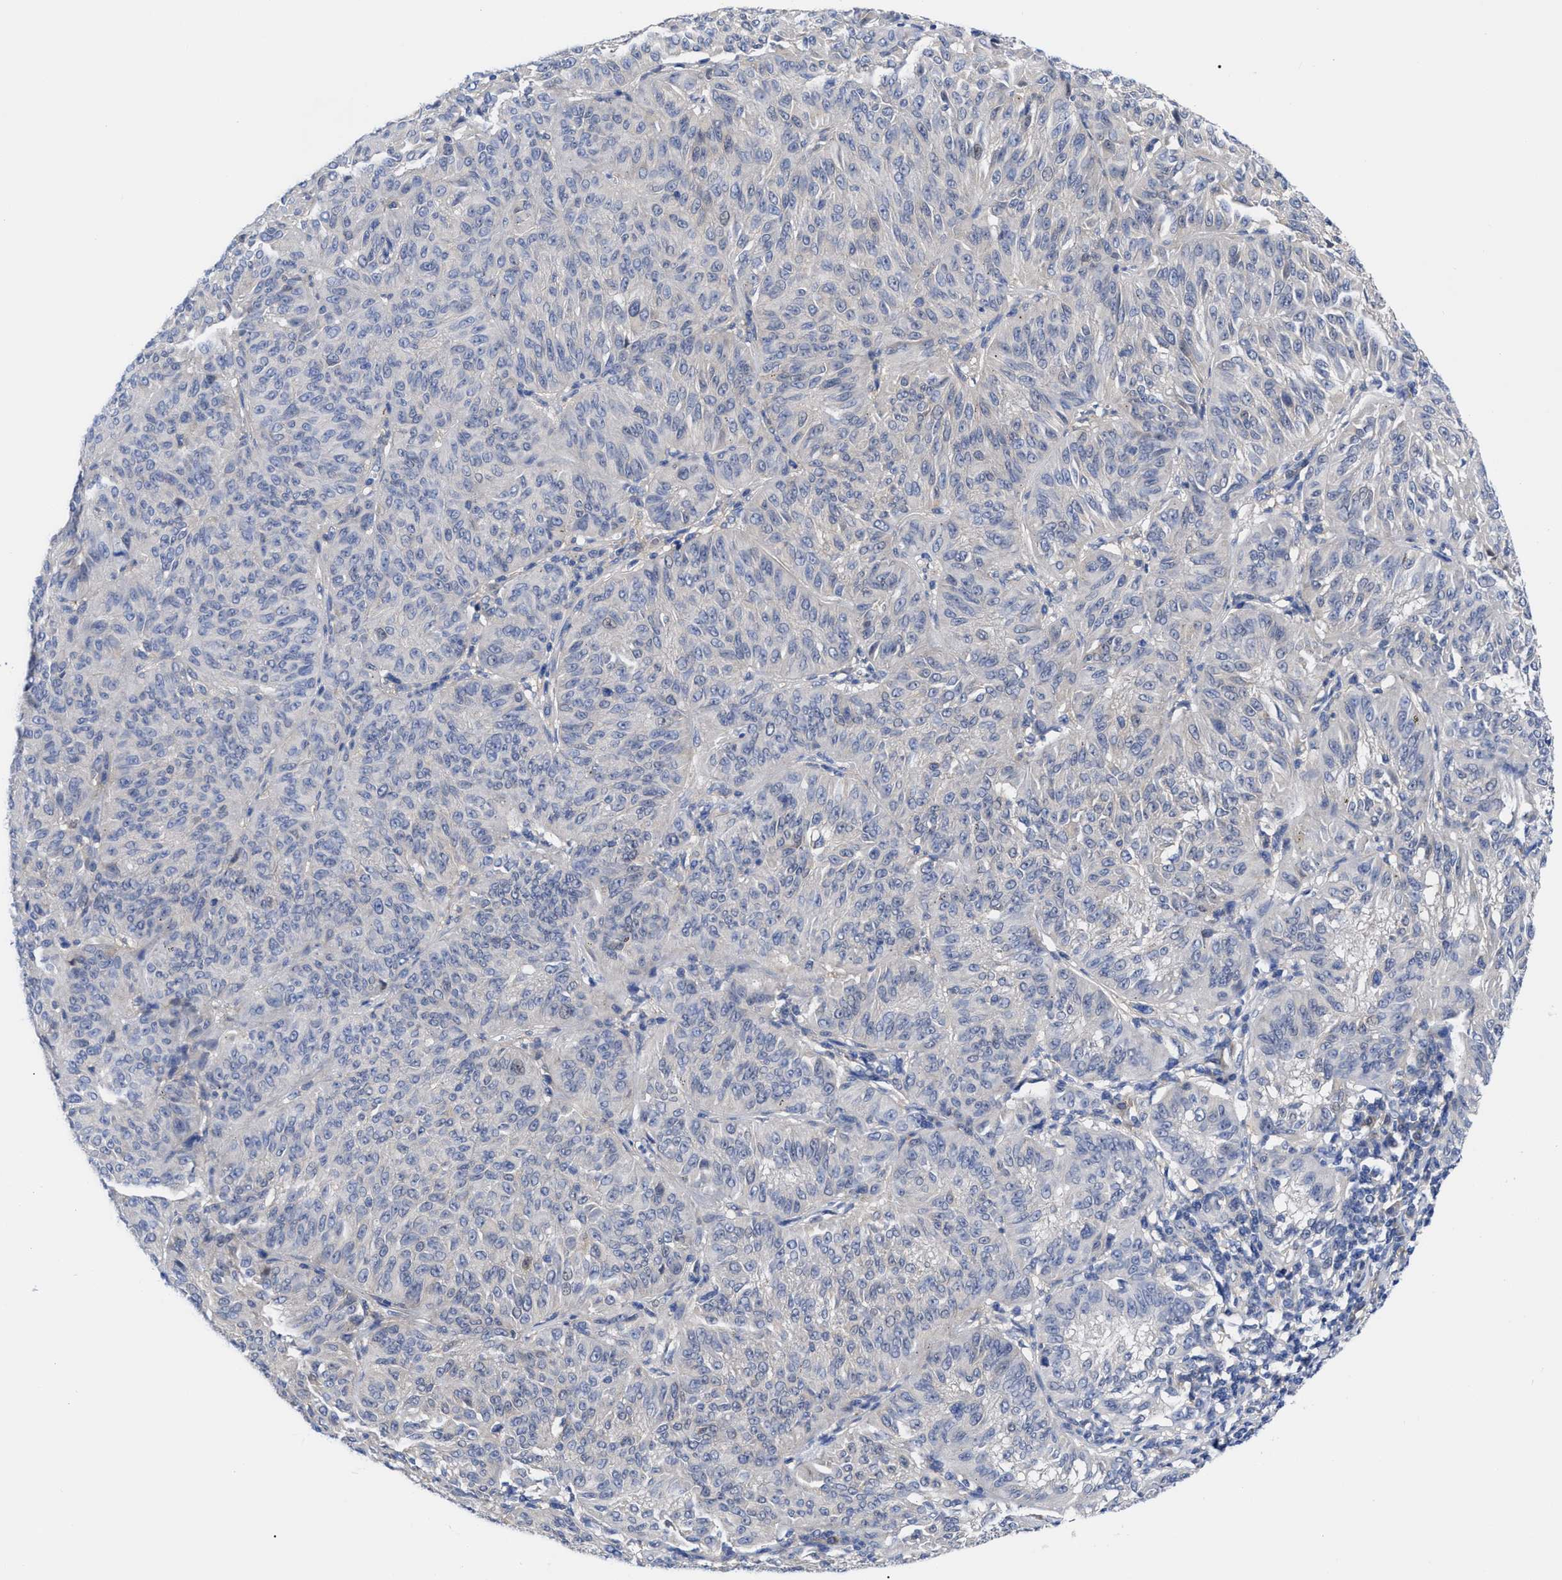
{"staining": {"intensity": "negative", "quantity": "none", "location": "none"}, "tissue": "melanoma", "cell_type": "Tumor cells", "image_type": "cancer", "snomed": [{"axis": "morphology", "description": "Malignant melanoma, NOS"}, {"axis": "topography", "description": "Skin"}], "caption": "Immunohistochemical staining of melanoma reveals no significant expression in tumor cells.", "gene": "RBKS", "patient": {"sex": "female", "age": 72}}